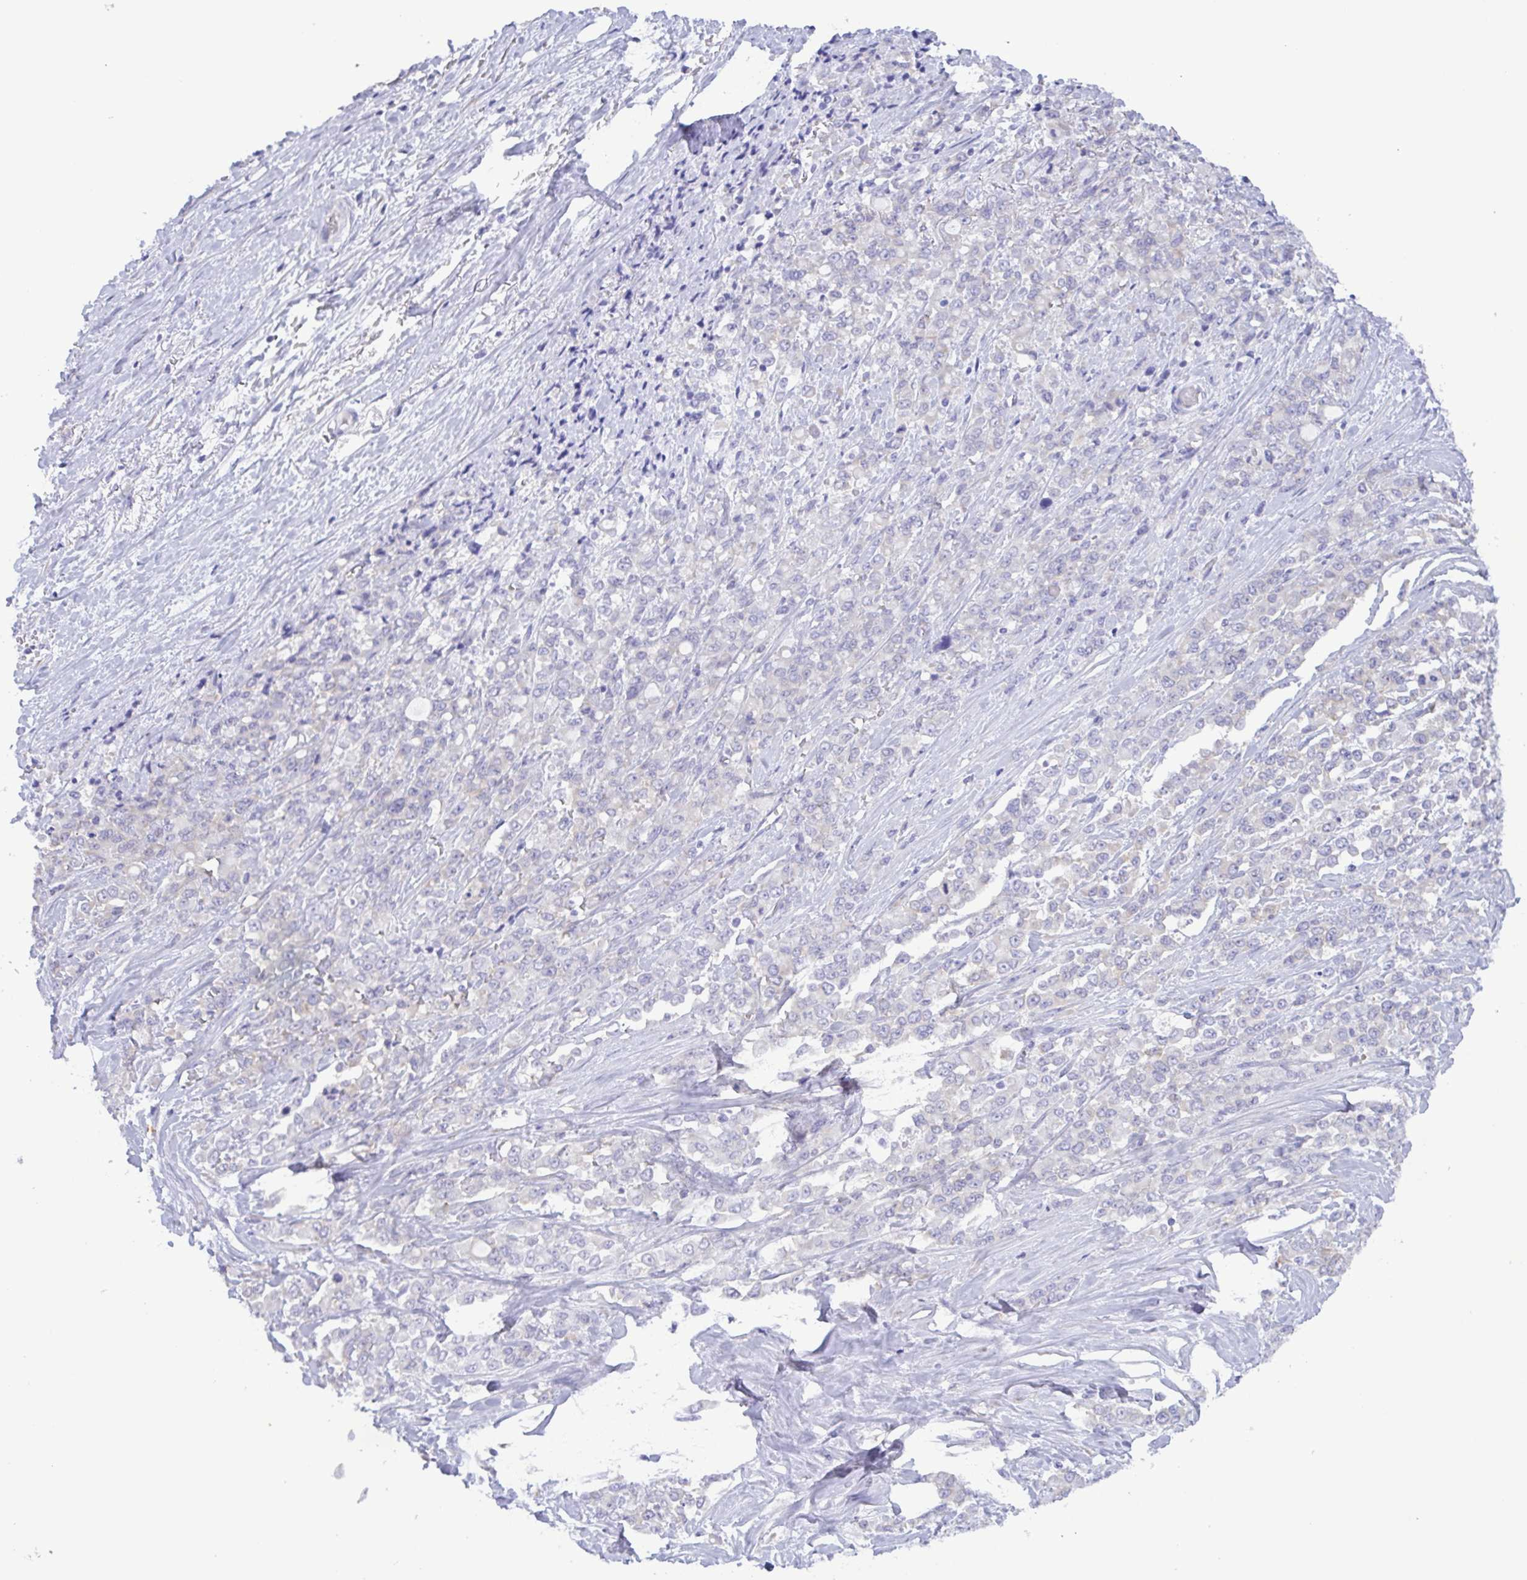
{"staining": {"intensity": "negative", "quantity": "none", "location": "none"}, "tissue": "stomach cancer", "cell_type": "Tumor cells", "image_type": "cancer", "snomed": [{"axis": "morphology", "description": "Adenocarcinoma, NOS"}, {"axis": "topography", "description": "Stomach"}], "caption": "This is a micrograph of immunohistochemistry staining of stomach adenocarcinoma, which shows no expression in tumor cells.", "gene": "TNNI3", "patient": {"sex": "female", "age": 76}}